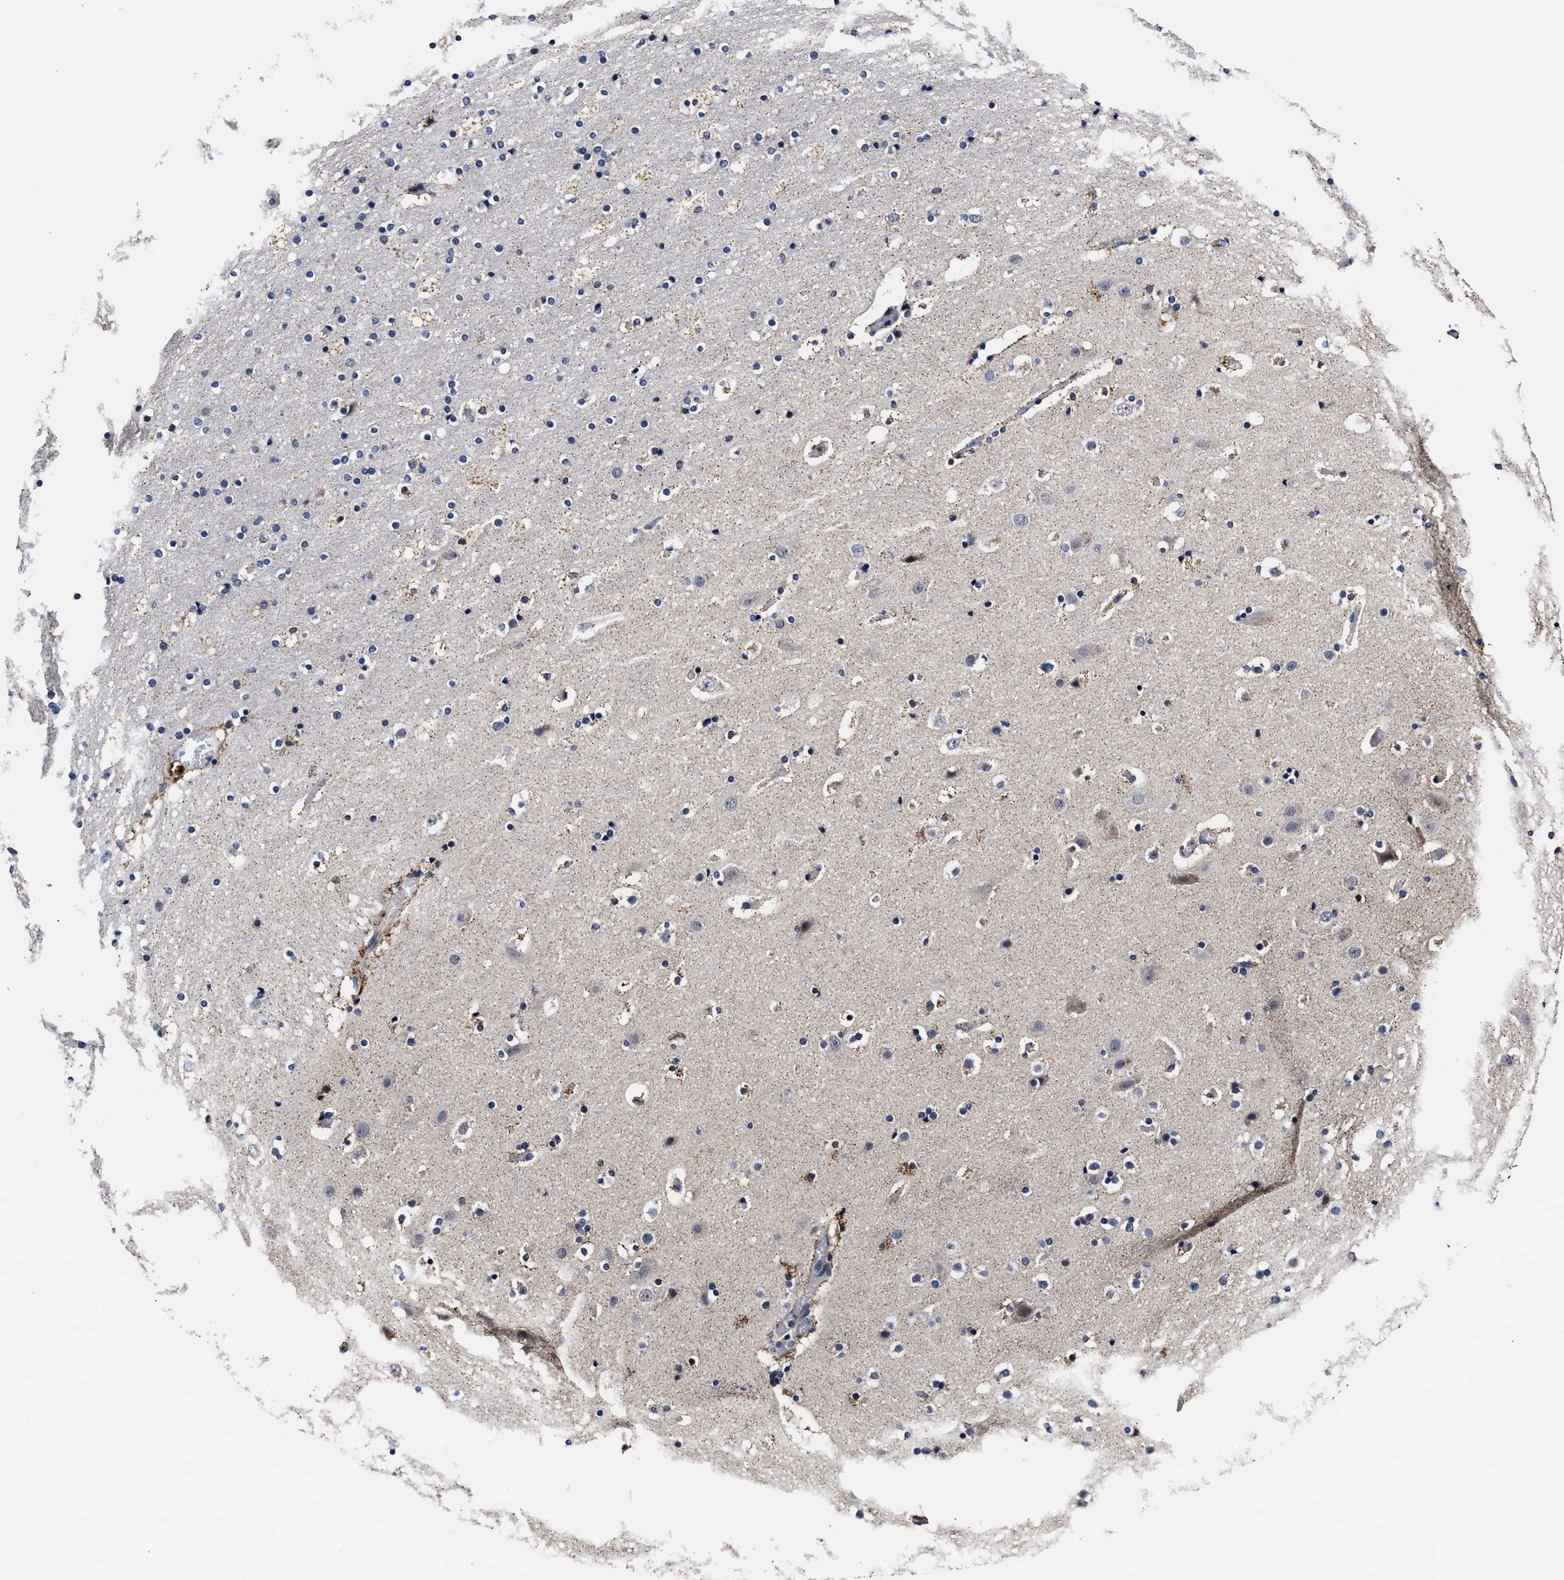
{"staining": {"intensity": "negative", "quantity": "none", "location": "none"}, "tissue": "cerebral cortex", "cell_type": "Endothelial cells", "image_type": "normal", "snomed": [{"axis": "morphology", "description": "Normal tissue, NOS"}, {"axis": "topography", "description": "Cerebral cortex"}], "caption": "IHC histopathology image of benign cerebral cortex stained for a protein (brown), which displays no expression in endothelial cells.", "gene": "SOCS5", "patient": {"sex": "male", "age": 57}}